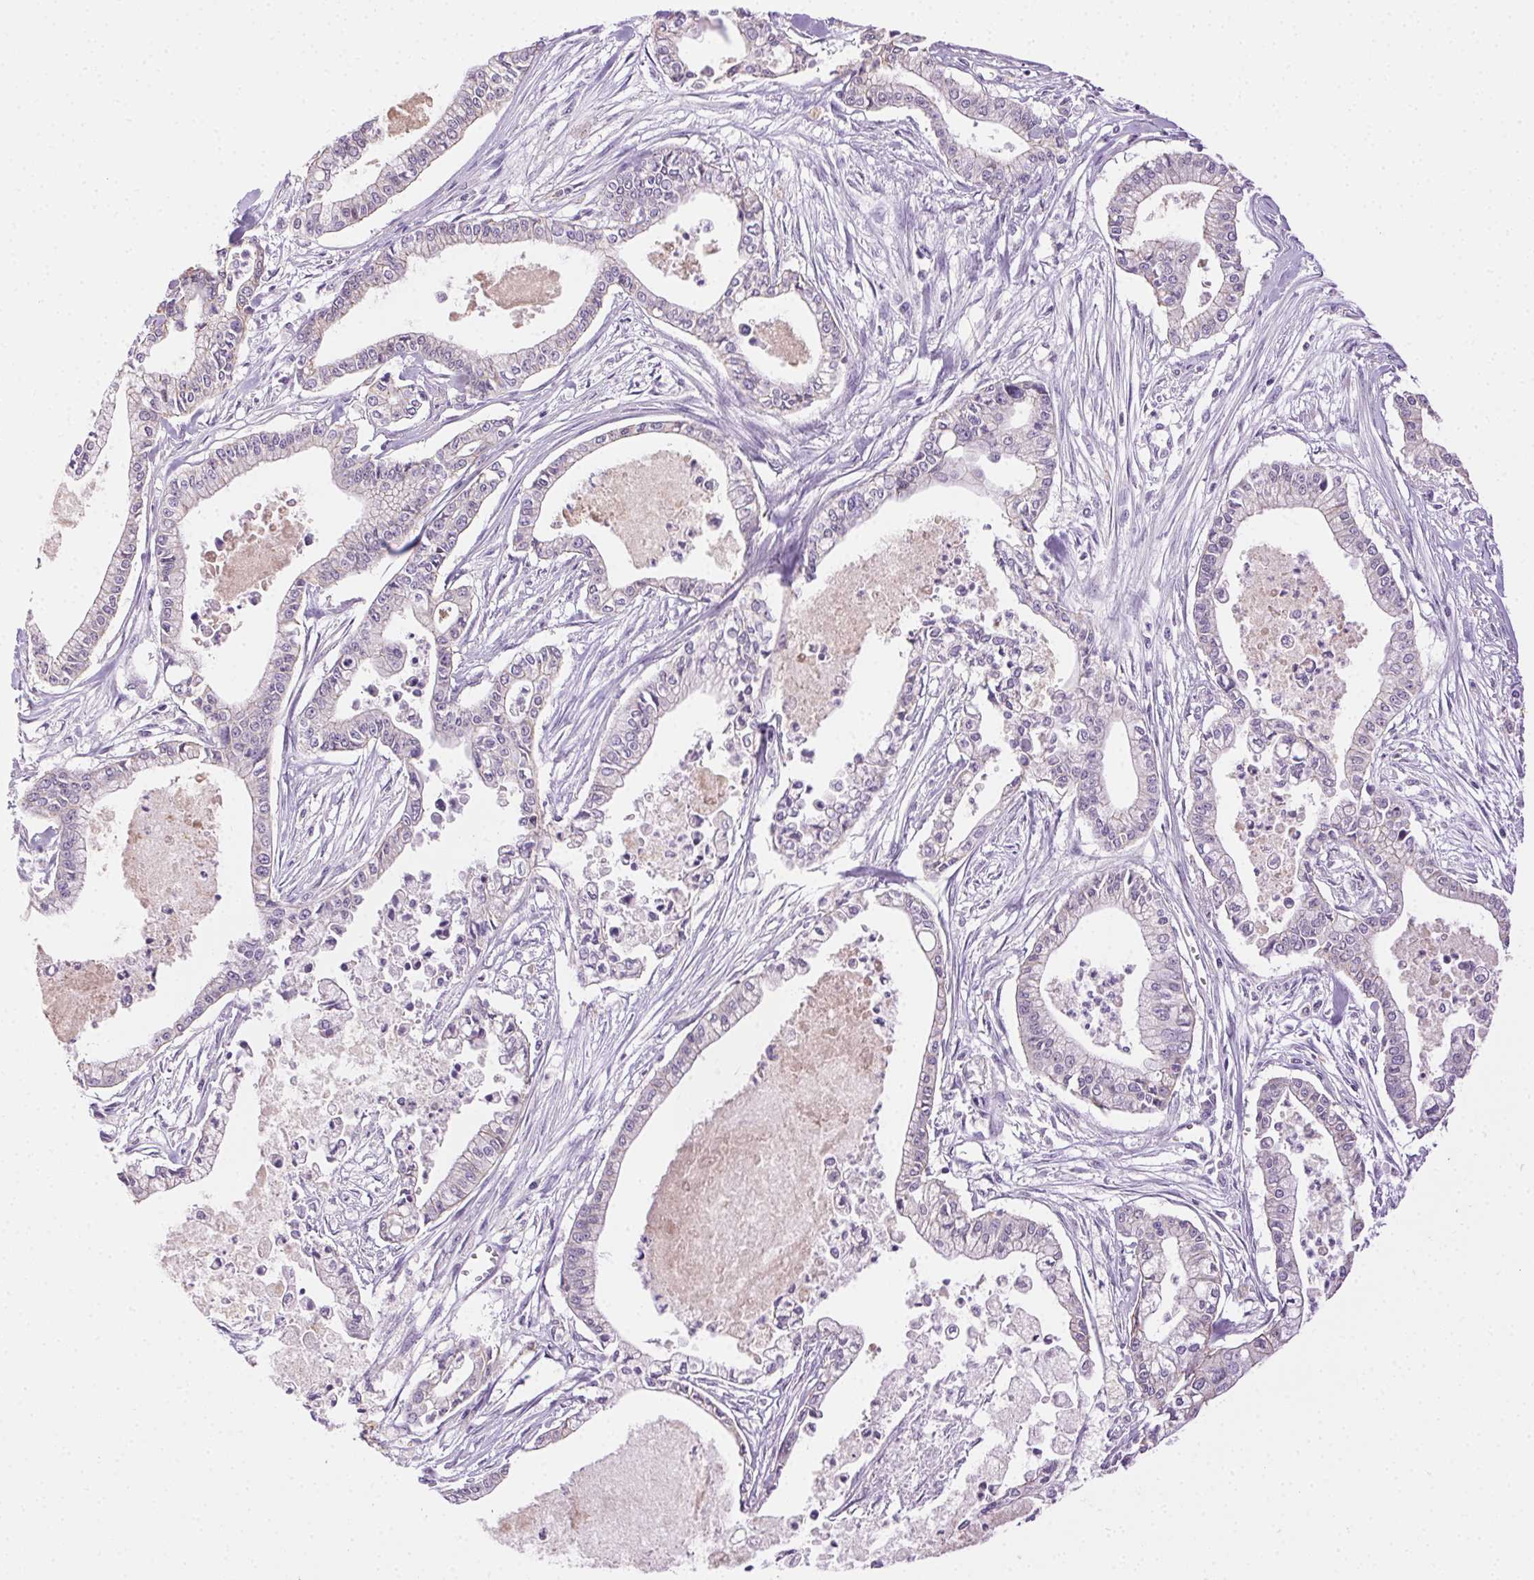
{"staining": {"intensity": "negative", "quantity": "none", "location": "none"}, "tissue": "pancreatic cancer", "cell_type": "Tumor cells", "image_type": "cancer", "snomed": [{"axis": "morphology", "description": "Adenocarcinoma, NOS"}, {"axis": "topography", "description": "Pancreas"}], "caption": "This is an IHC micrograph of pancreatic cancer. There is no staining in tumor cells.", "gene": "CLDN10", "patient": {"sex": "female", "age": 65}}